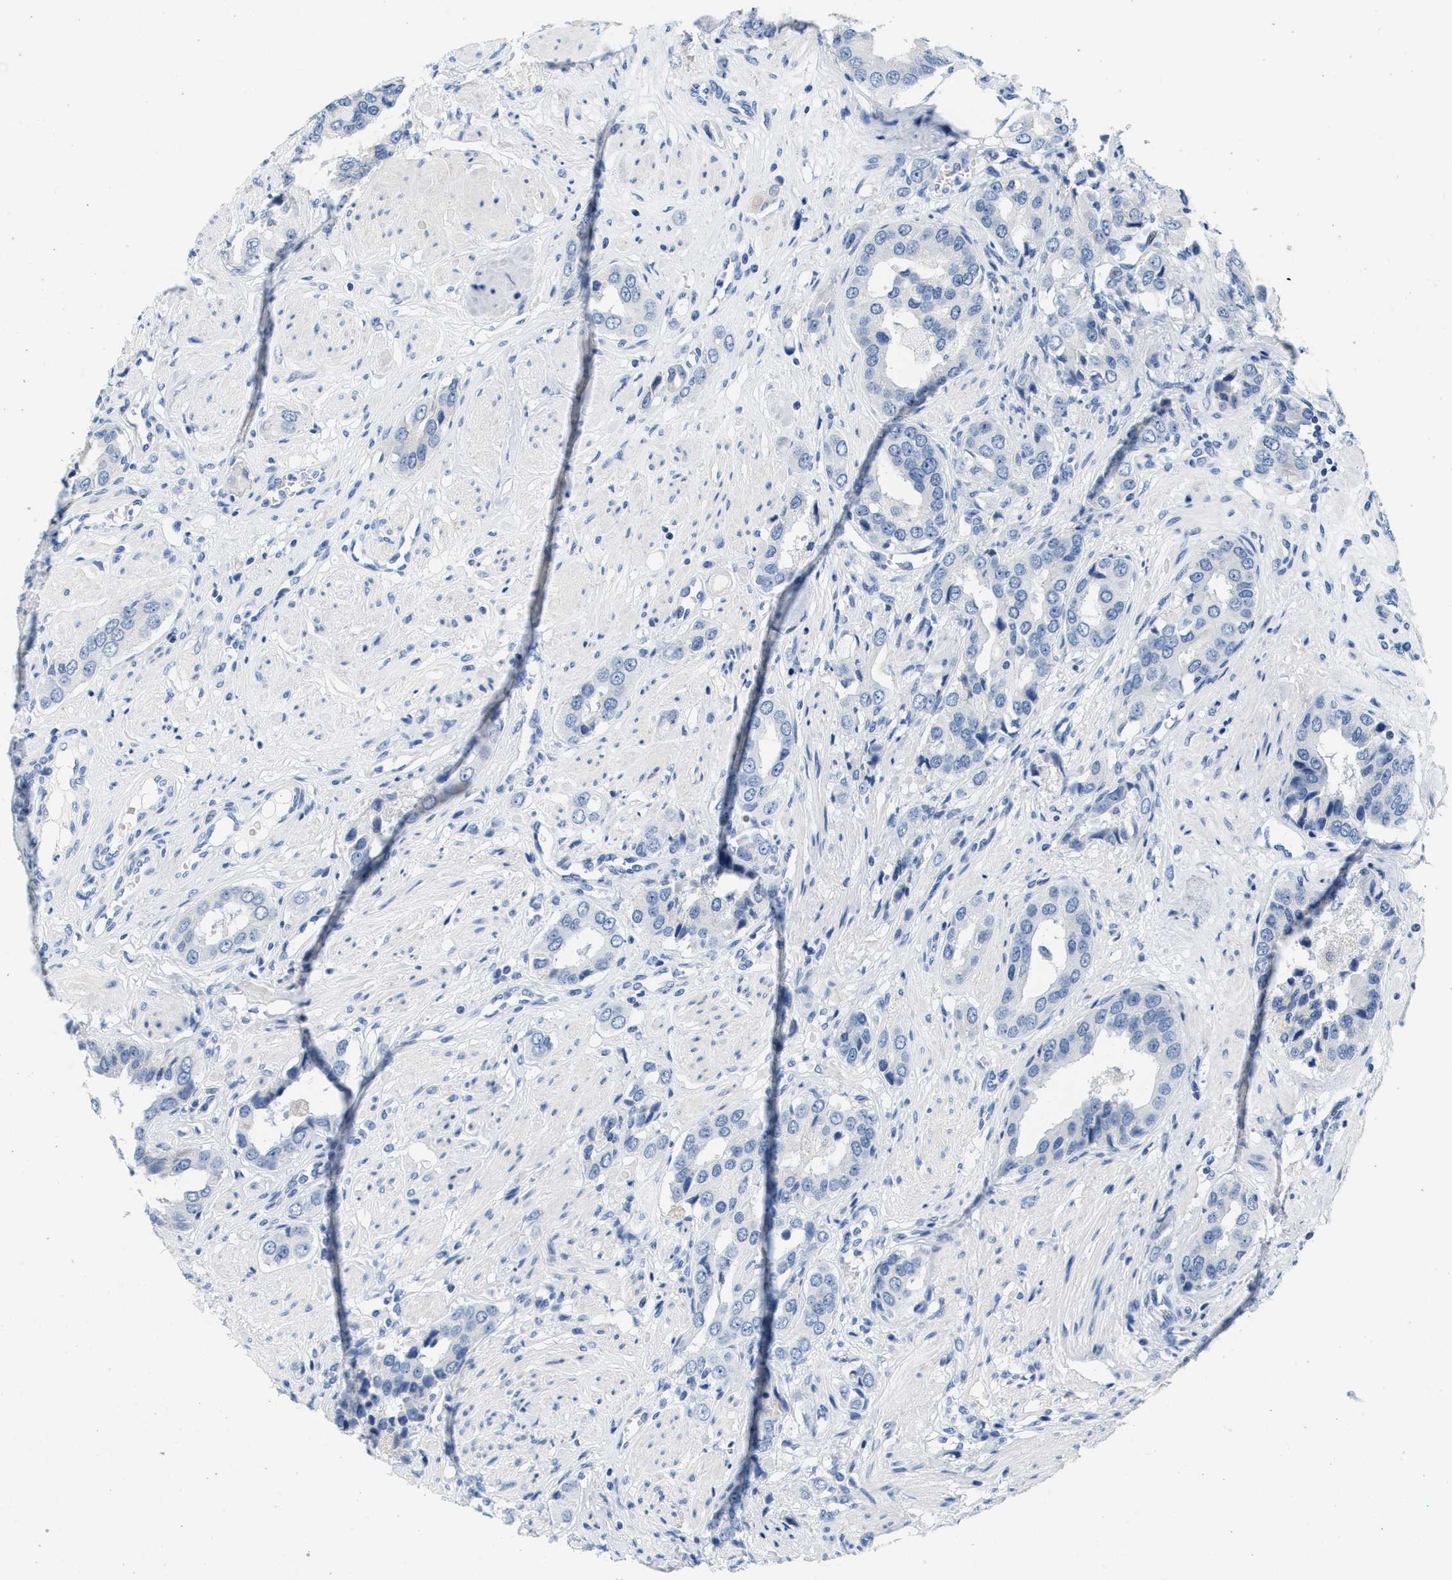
{"staining": {"intensity": "negative", "quantity": "none", "location": "none"}, "tissue": "prostate cancer", "cell_type": "Tumor cells", "image_type": "cancer", "snomed": [{"axis": "morphology", "description": "Adenocarcinoma, High grade"}, {"axis": "topography", "description": "Prostate"}], "caption": "A micrograph of prostate high-grade adenocarcinoma stained for a protein exhibits no brown staining in tumor cells.", "gene": "ABCB11", "patient": {"sex": "male", "age": 52}}